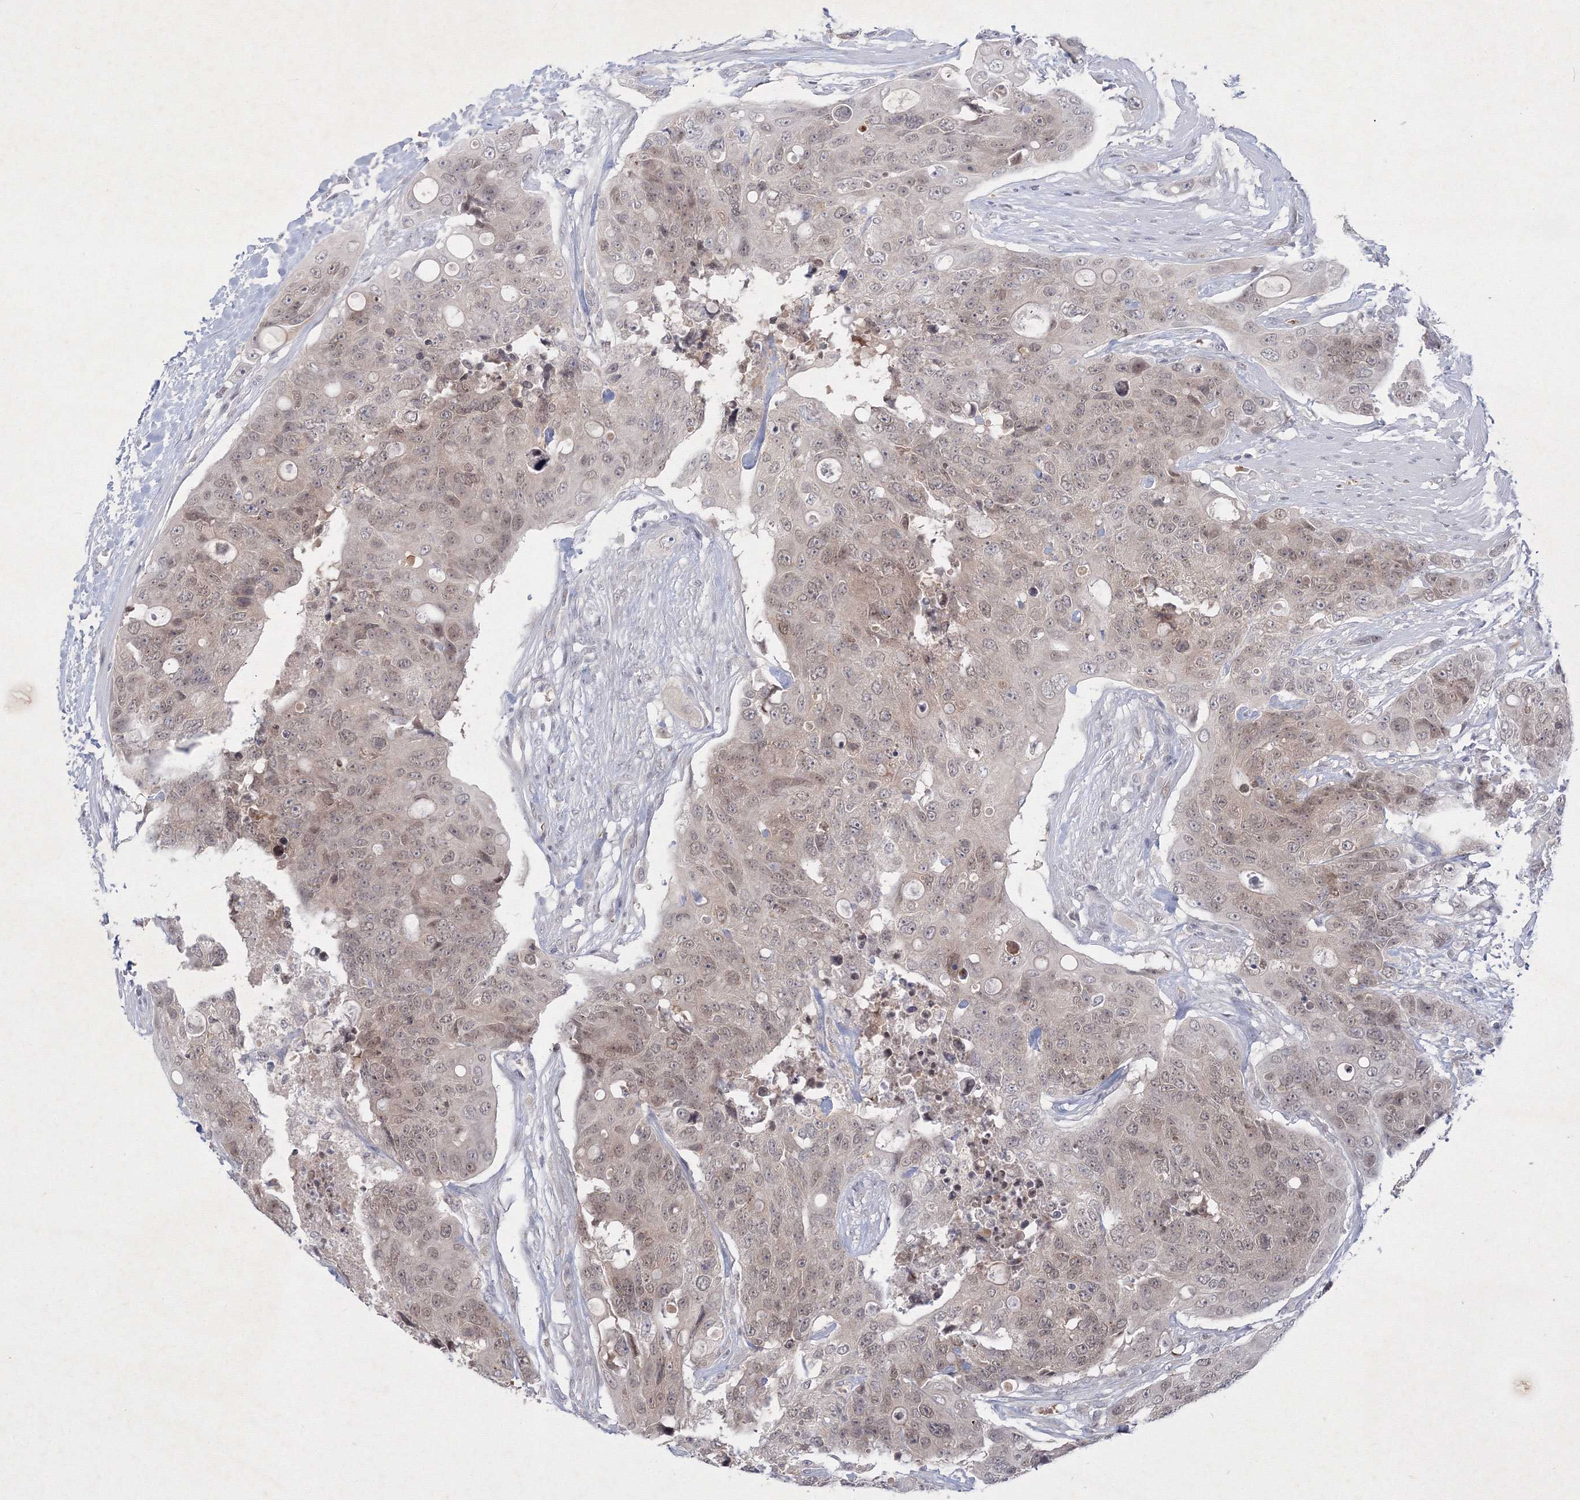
{"staining": {"intensity": "weak", "quantity": "25%-75%", "location": "nuclear"}, "tissue": "colorectal cancer", "cell_type": "Tumor cells", "image_type": "cancer", "snomed": [{"axis": "morphology", "description": "Adenocarcinoma, NOS"}, {"axis": "topography", "description": "Colon"}], "caption": "Immunohistochemistry (IHC) image of neoplastic tissue: adenocarcinoma (colorectal) stained using IHC exhibits low levels of weak protein expression localized specifically in the nuclear of tumor cells, appearing as a nuclear brown color.", "gene": "NXPE3", "patient": {"sex": "female", "age": 57}}